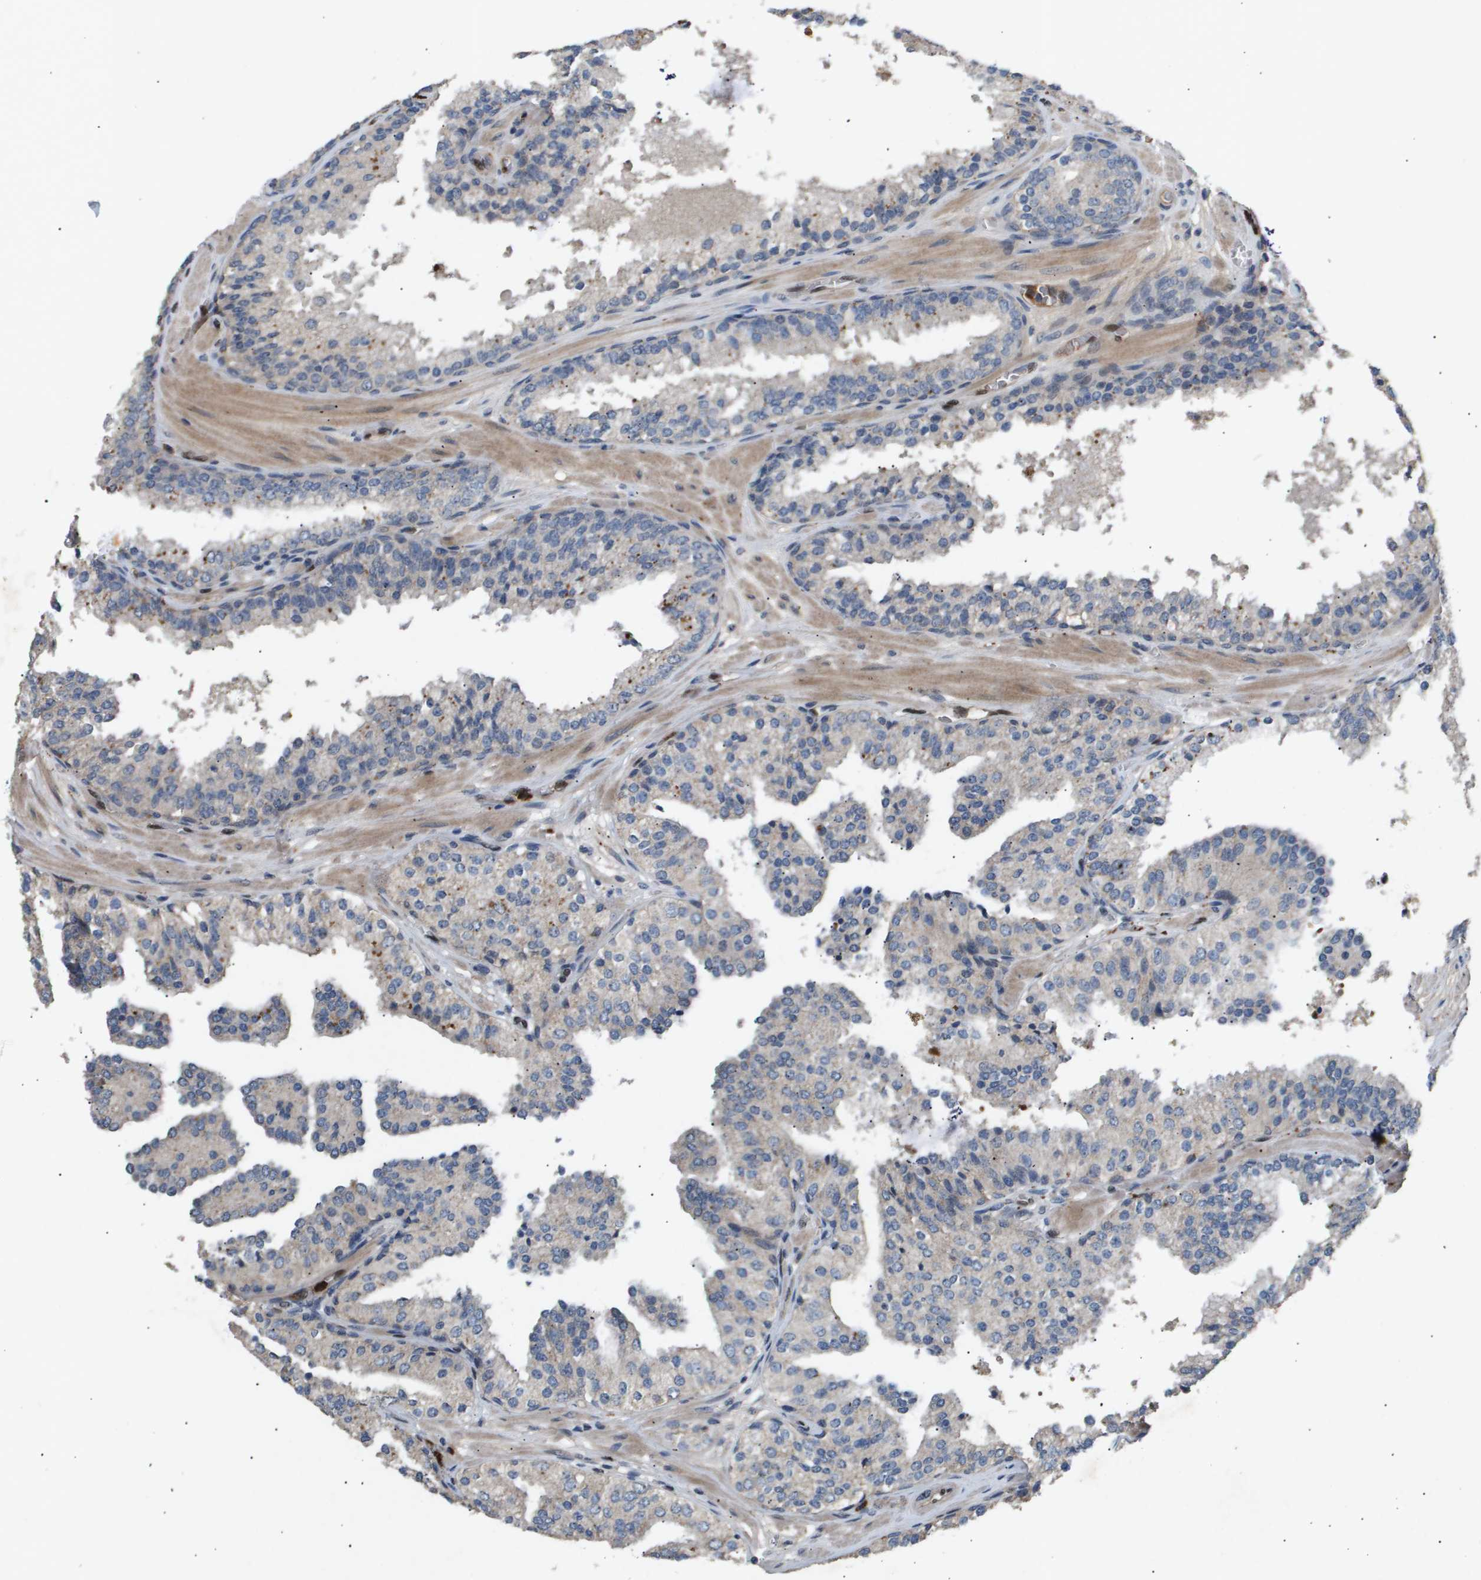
{"staining": {"intensity": "negative", "quantity": "none", "location": "none"}, "tissue": "prostate cancer", "cell_type": "Tumor cells", "image_type": "cancer", "snomed": [{"axis": "morphology", "description": "Adenocarcinoma, High grade"}, {"axis": "topography", "description": "Prostate"}], "caption": "DAB immunohistochemical staining of human prostate cancer demonstrates no significant expression in tumor cells.", "gene": "ERG", "patient": {"sex": "male", "age": 65}}